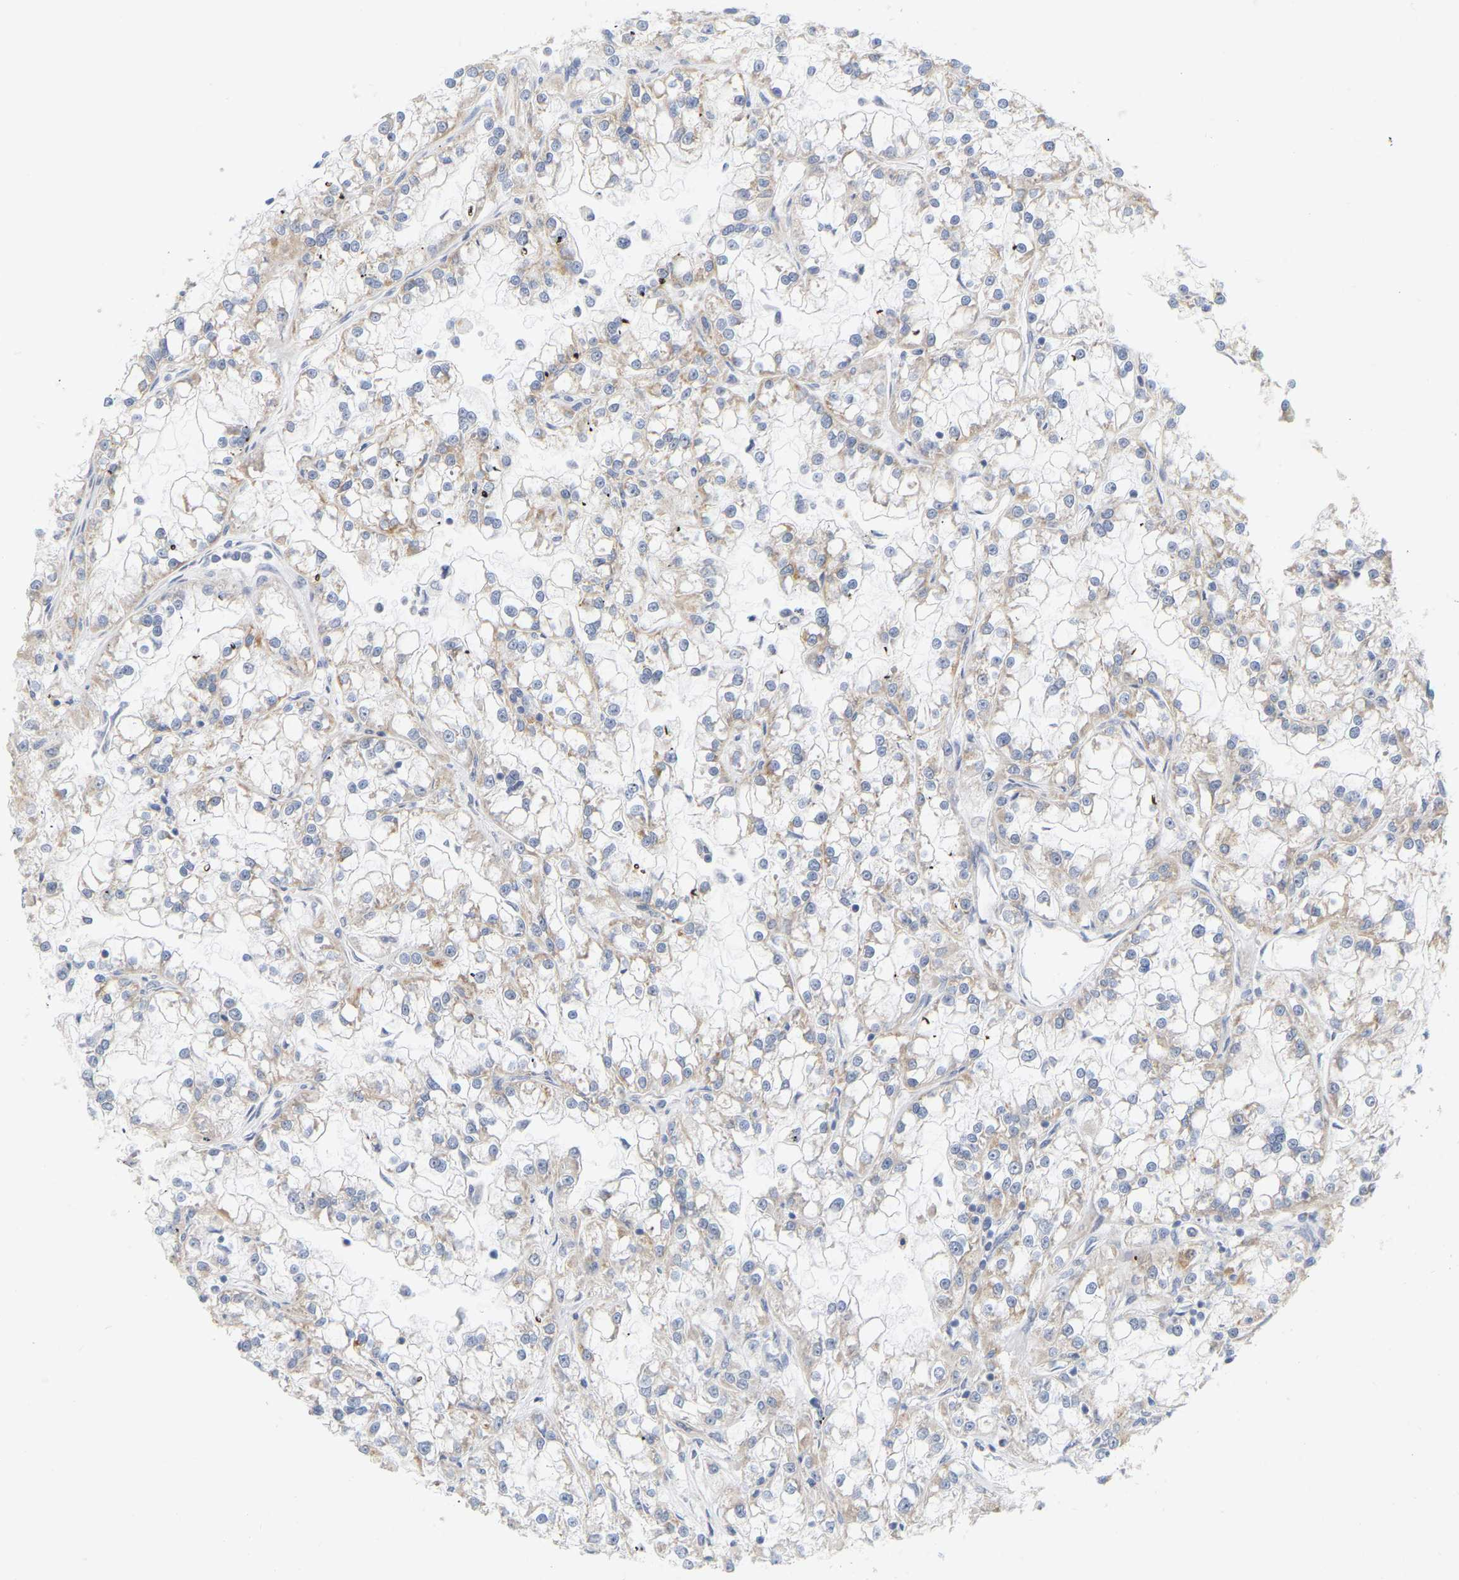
{"staining": {"intensity": "moderate", "quantity": "<25%", "location": "cytoplasmic/membranous"}, "tissue": "renal cancer", "cell_type": "Tumor cells", "image_type": "cancer", "snomed": [{"axis": "morphology", "description": "Adenocarcinoma, NOS"}, {"axis": "topography", "description": "Kidney"}], "caption": "Renal cancer (adenocarcinoma) tissue exhibits moderate cytoplasmic/membranous staining in approximately <25% of tumor cells, visualized by immunohistochemistry.", "gene": "MINDY4", "patient": {"sex": "female", "age": 52}}